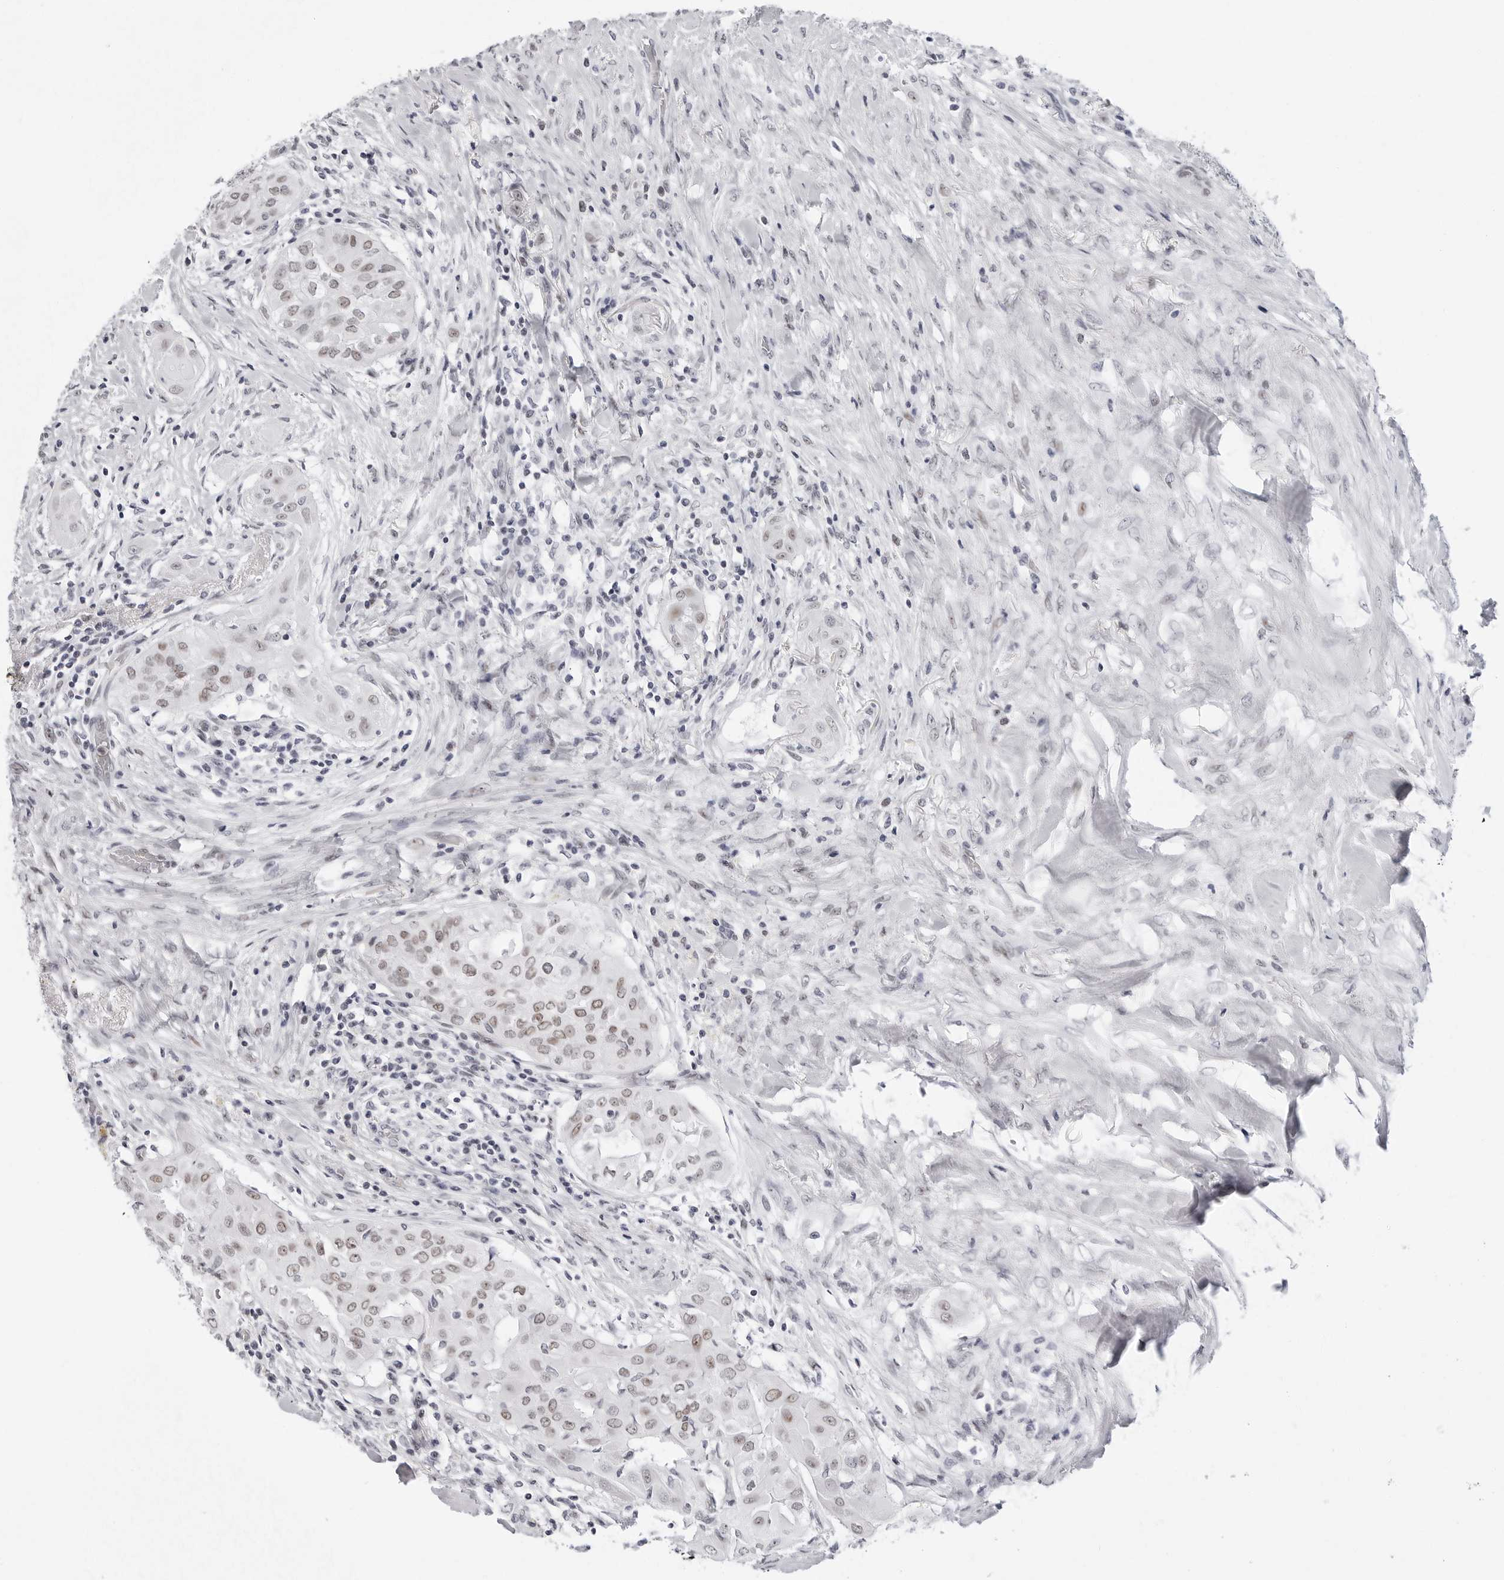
{"staining": {"intensity": "weak", "quantity": "25%-75%", "location": "nuclear"}, "tissue": "thyroid cancer", "cell_type": "Tumor cells", "image_type": "cancer", "snomed": [{"axis": "morphology", "description": "Papillary adenocarcinoma, NOS"}, {"axis": "topography", "description": "Thyroid gland"}], "caption": "Approximately 25%-75% of tumor cells in human thyroid cancer demonstrate weak nuclear protein positivity as visualized by brown immunohistochemical staining.", "gene": "VEZF1", "patient": {"sex": "female", "age": 59}}